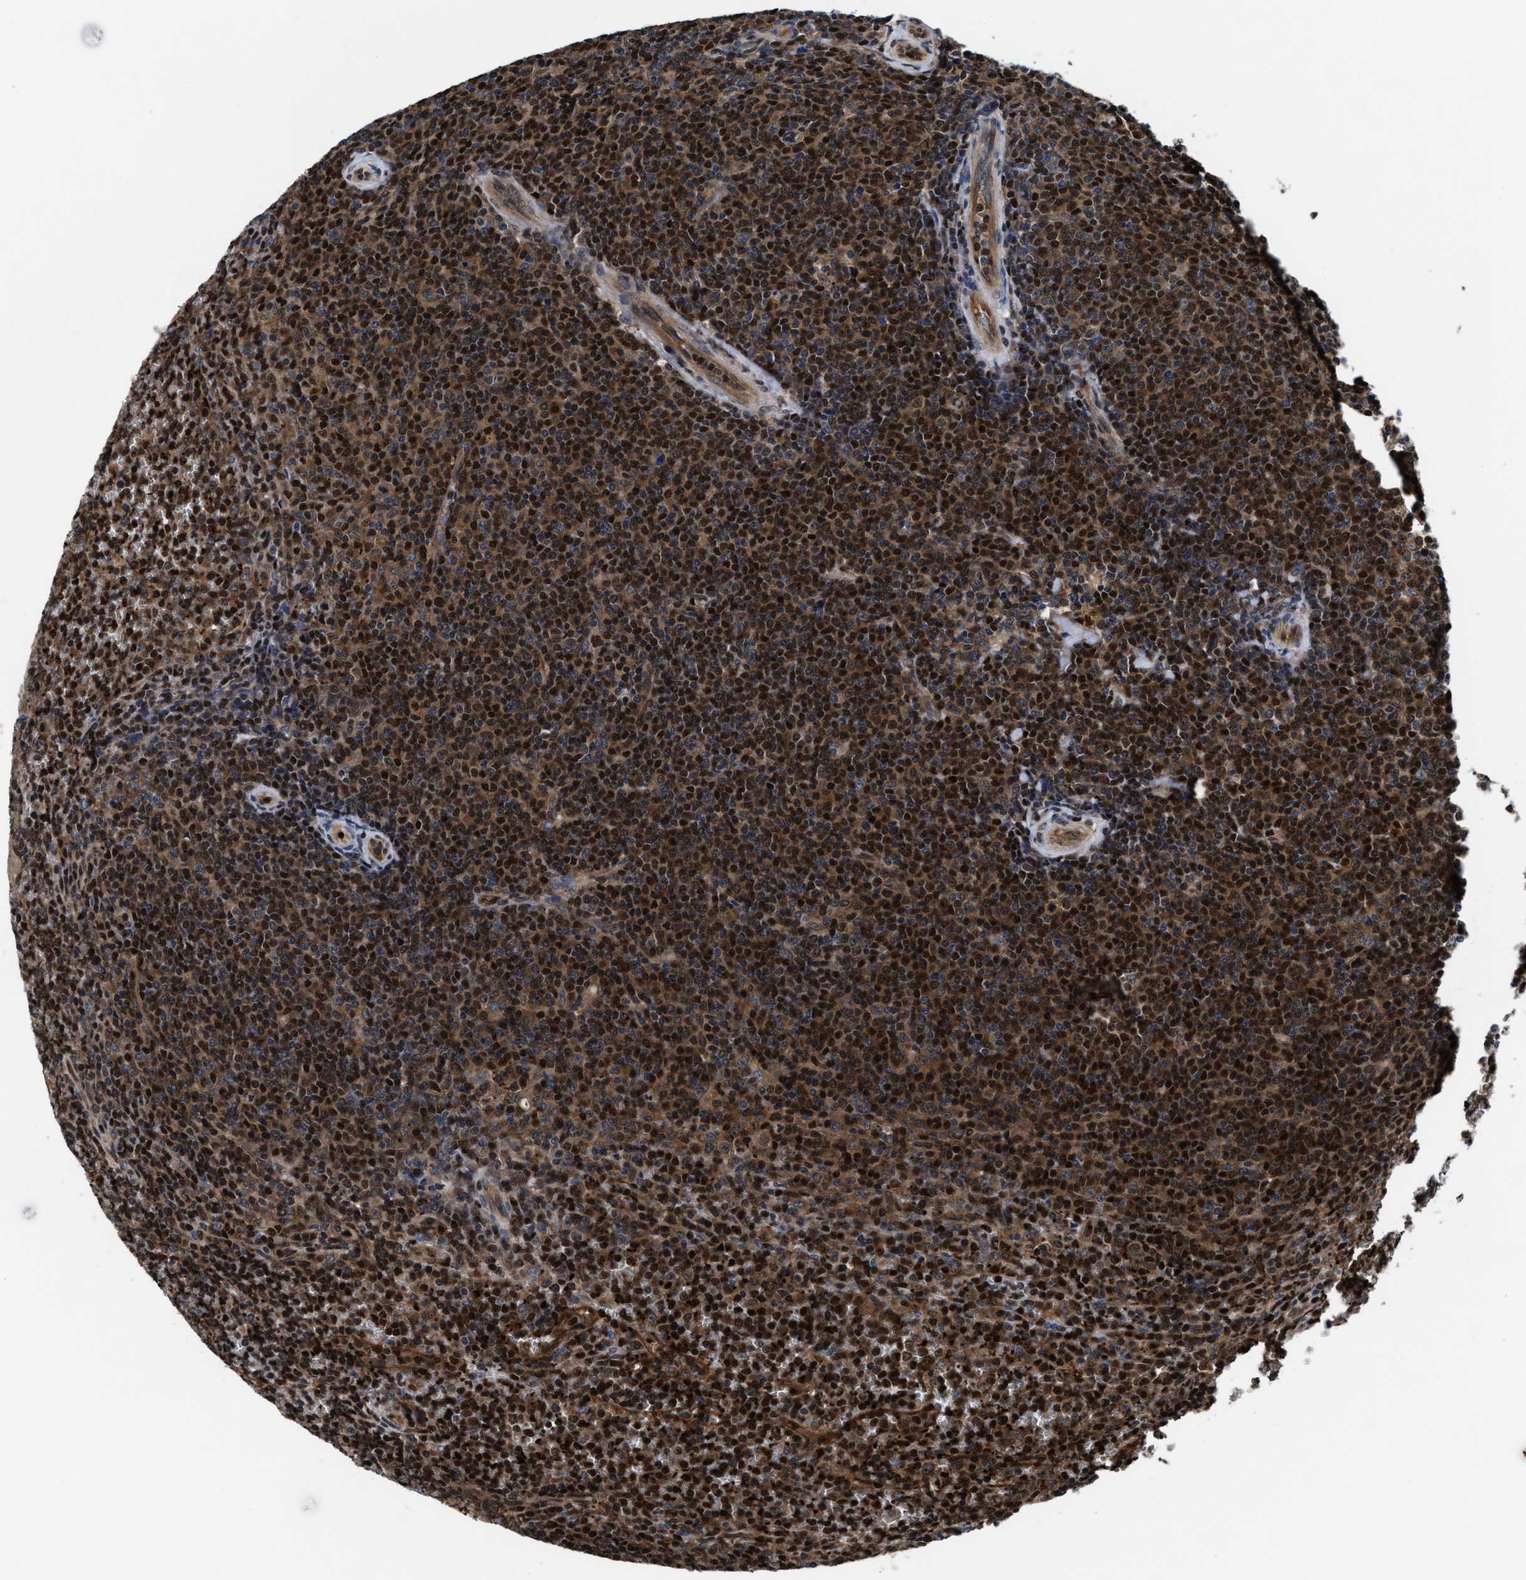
{"staining": {"intensity": "moderate", "quantity": "25%-75%", "location": "cytoplasmic/membranous,nuclear"}, "tissue": "lymphoma", "cell_type": "Tumor cells", "image_type": "cancer", "snomed": [{"axis": "morphology", "description": "Malignant lymphoma, non-Hodgkin's type, Low grade"}, {"axis": "topography", "description": "Spleen"}], "caption": "Lymphoma stained for a protein (brown) reveals moderate cytoplasmic/membranous and nuclear positive positivity in about 25%-75% of tumor cells.", "gene": "ACLY", "patient": {"sex": "female", "age": 19}}